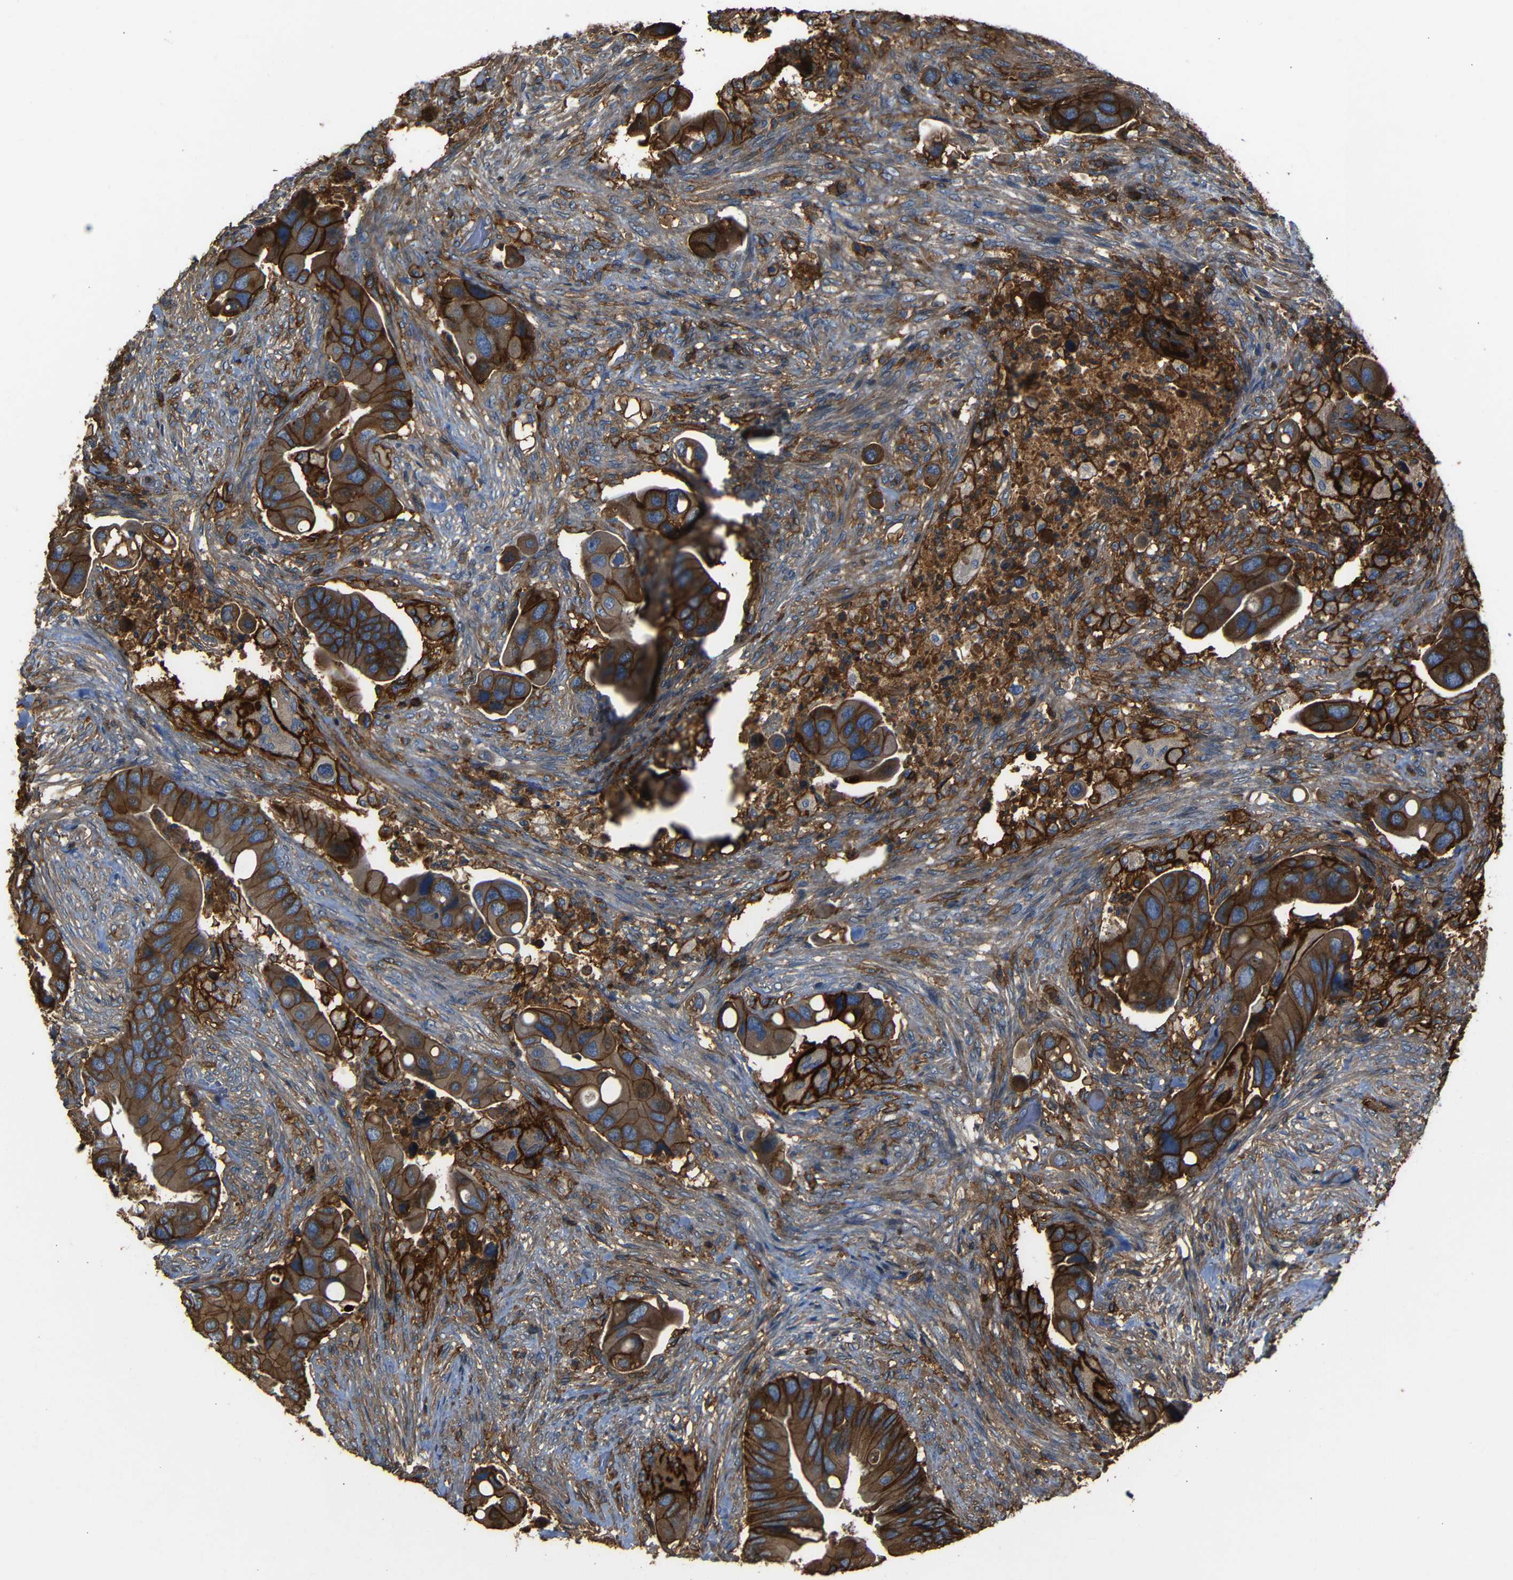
{"staining": {"intensity": "strong", "quantity": ">75%", "location": "cytoplasmic/membranous"}, "tissue": "colorectal cancer", "cell_type": "Tumor cells", "image_type": "cancer", "snomed": [{"axis": "morphology", "description": "Adenocarcinoma, NOS"}, {"axis": "topography", "description": "Rectum"}], "caption": "Immunohistochemistry (IHC) staining of colorectal cancer (adenocarcinoma), which demonstrates high levels of strong cytoplasmic/membranous expression in about >75% of tumor cells indicating strong cytoplasmic/membranous protein staining. The staining was performed using DAB (brown) for protein detection and nuclei were counterstained in hematoxylin (blue).", "gene": "ADGRE5", "patient": {"sex": "female", "age": 57}}